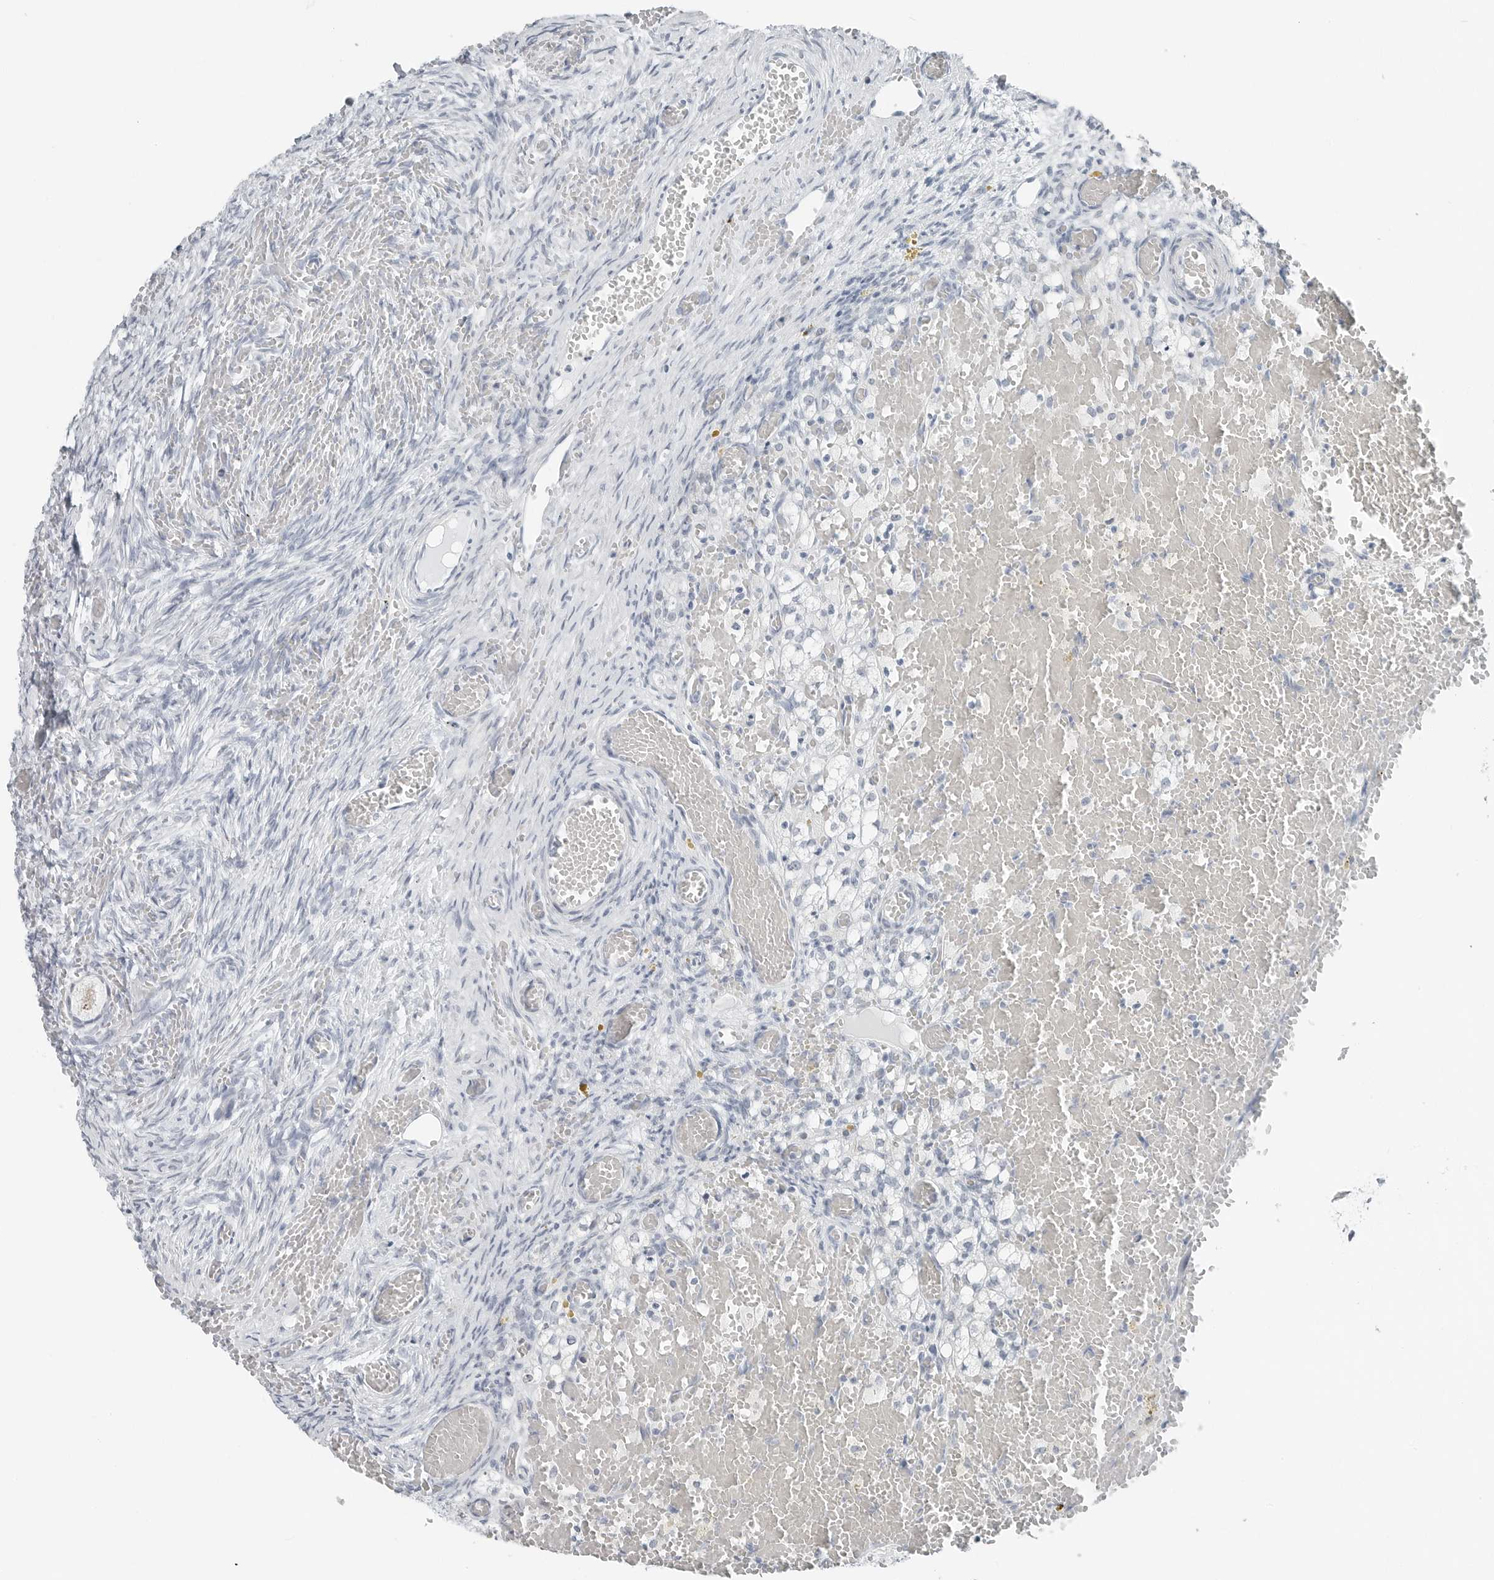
{"staining": {"intensity": "negative", "quantity": "none", "location": "none"}, "tissue": "ovary", "cell_type": "Follicle cells", "image_type": "normal", "snomed": [{"axis": "morphology", "description": "Adenocarcinoma, NOS"}, {"axis": "topography", "description": "Endometrium"}], "caption": "Follicle cells show no significant protein expression in unremarkable ovary. (DAB immunohistochemistry (IHC), high magnification).", "gene": "XIRP1", "patient": {"sex": "female", "age": 32}}